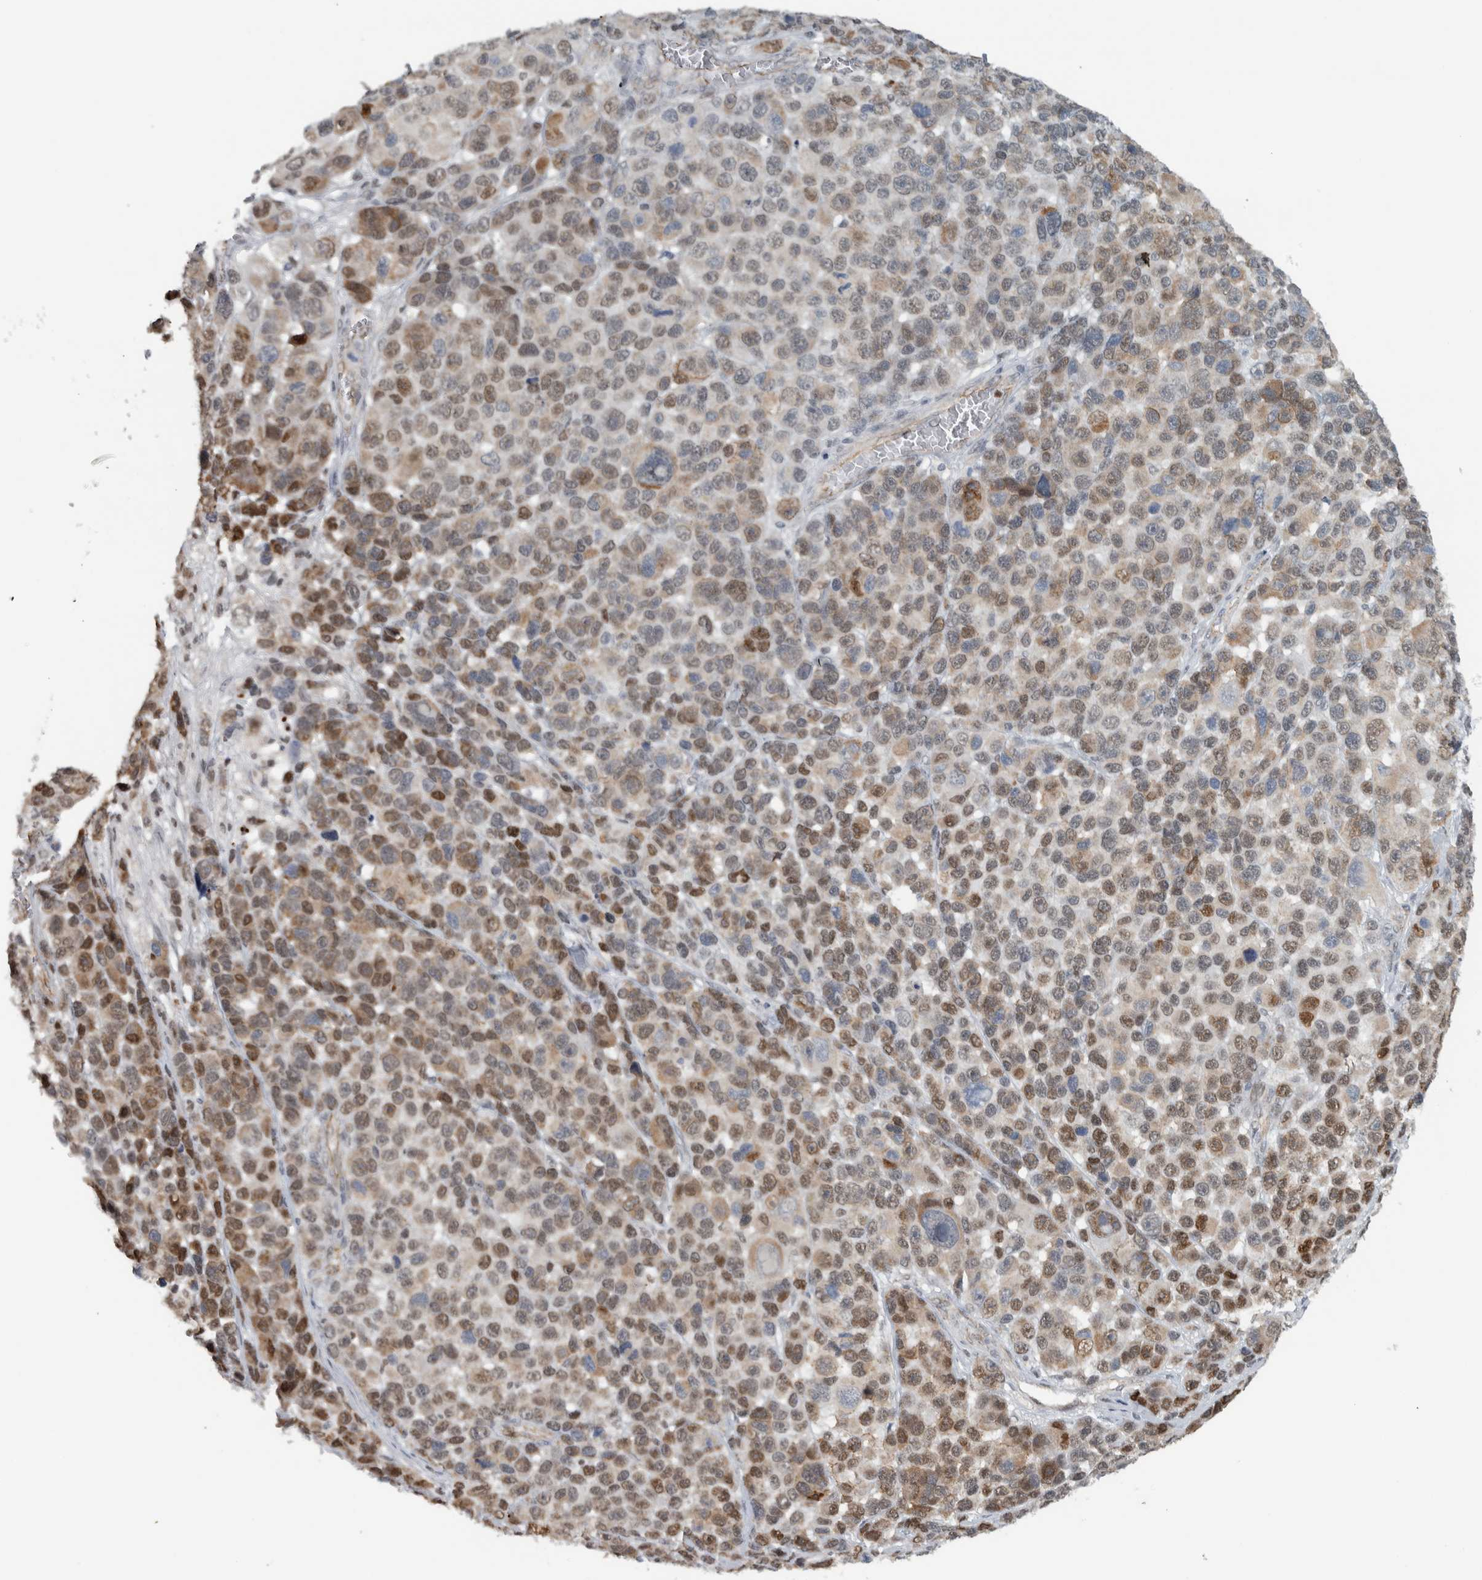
{"staining": {"intensity": "weak", "quantity": ">75%", "location": "nuclear"}, "tissue": "melanoma", "cell_type": "Tumor cells", "image_type": "cancer", "snomed": [{"axis": "morphology", "description": "Malignant melanoma, NOS"}, {"axis": "topography", "description": "Skin"}], "caption": "Tumor cells reveal low levels of weak nuclear expression in approximately >75% of cells in melanoma.", "gene": "ADPRM", "patient": {"sex": "male", "age": 53}}